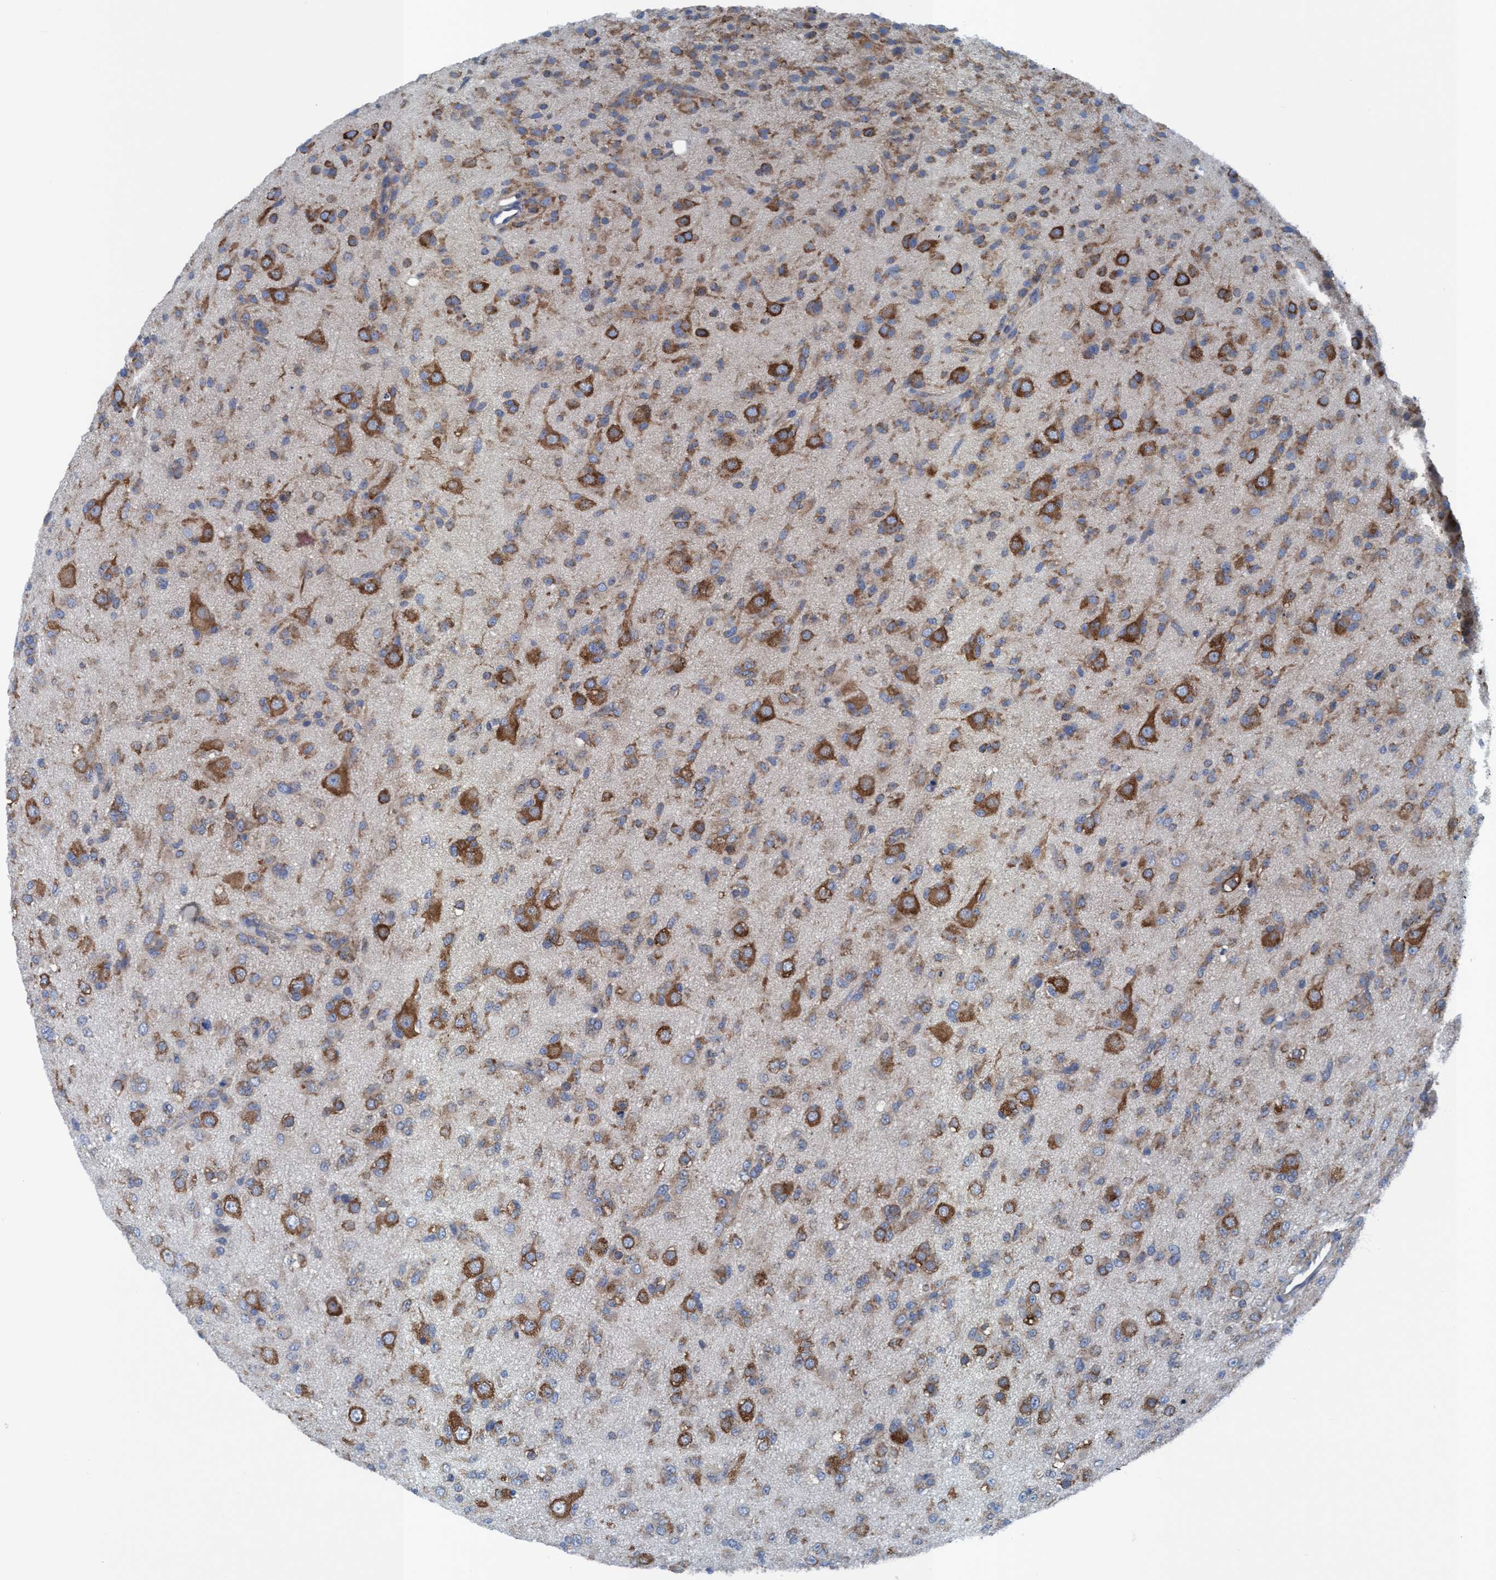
{"staining": {"intensity": "moderate", "quantity": "25%-75%", "location": "cytoplasmic/membranous"}, "tissue": "glioma", "cell_type": "Tumor cells", "image_type": "cancer", "snomed": [{"axis": "morphology", "description": "Glioma, malignant, Low grade"}, {"axis": "topography", "description": "Brain"}], "caption": "DAB (3,3'-diaminobenzidine) immunohistochemical staining of human malignant glioma (low-grade) shows moderate cytoplasmic/membranous protein positivity in approximately 25%-75% of tumor cells.", "gene": "NMT1", "patient": {"sex": "male", "age": 65}}